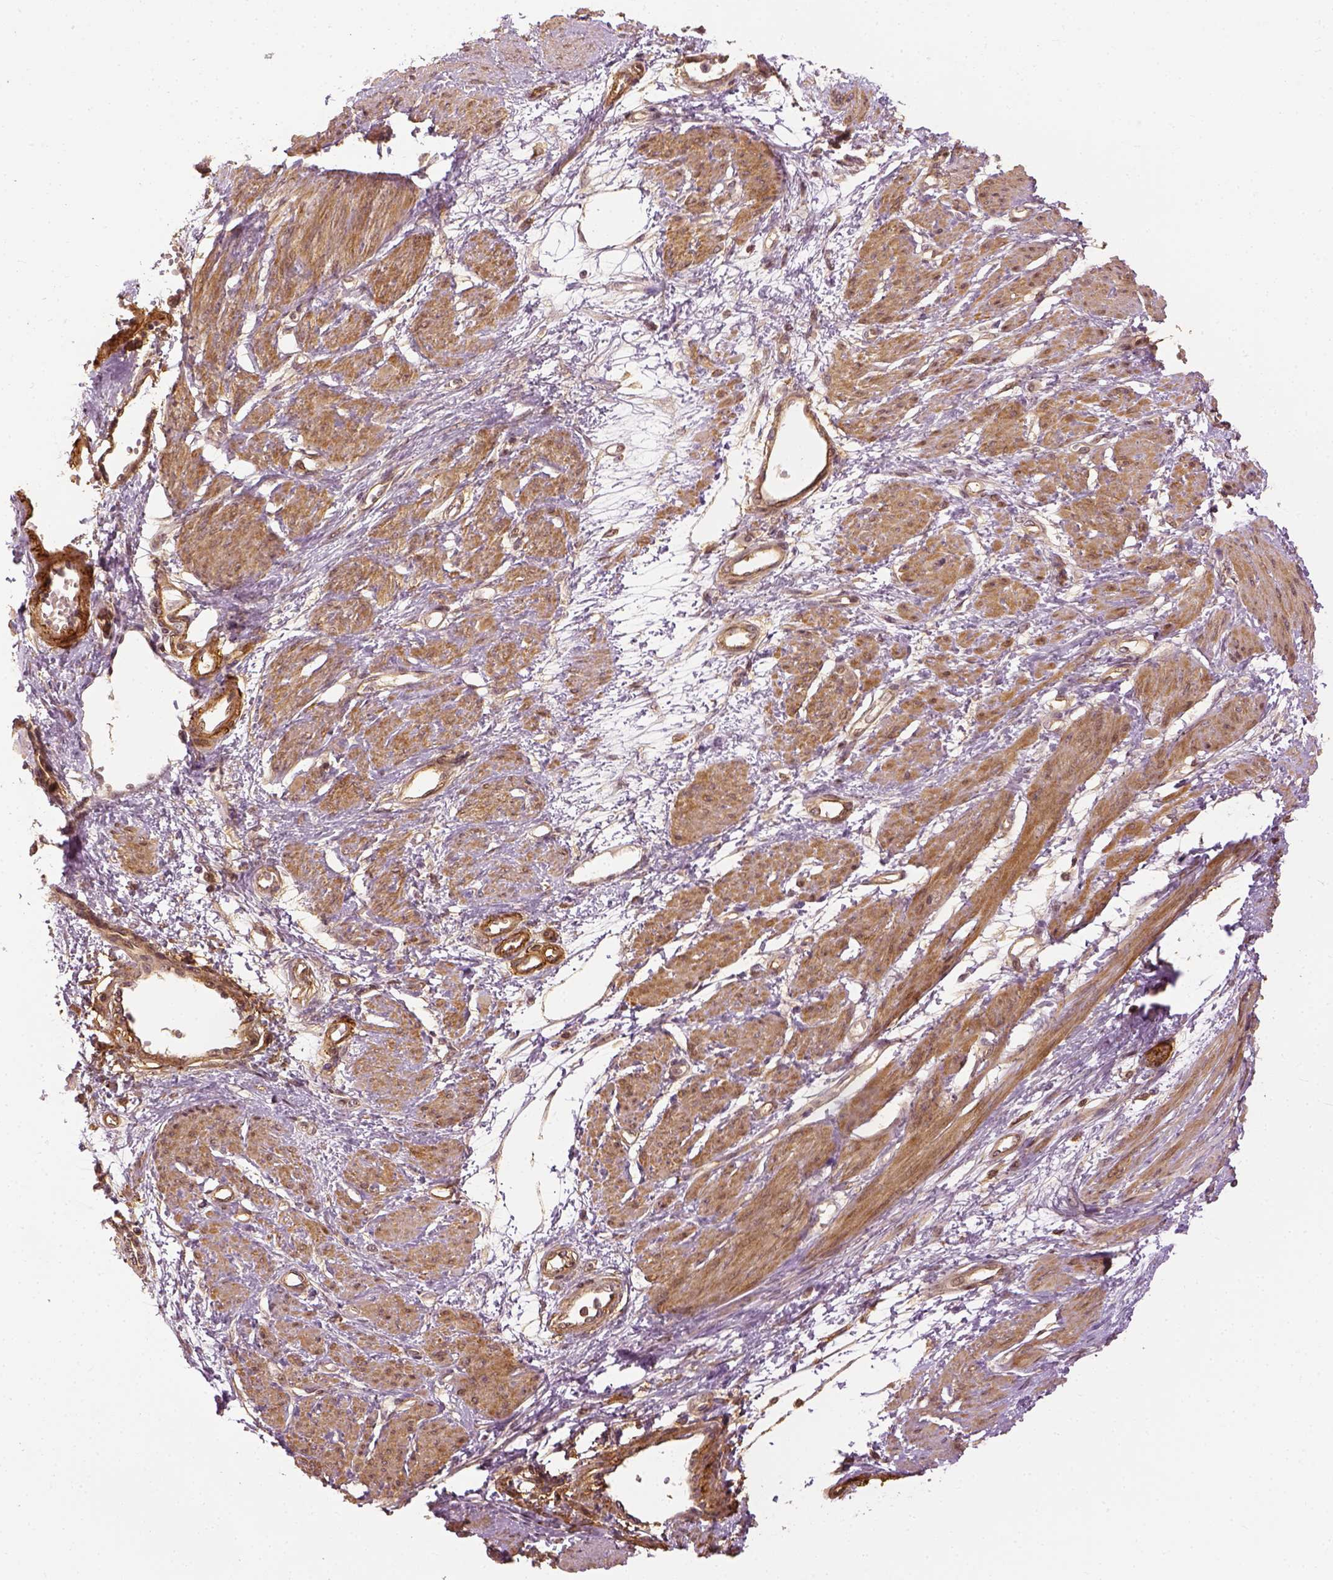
{"staining": {"intensity": "moderate", "quantity": ">75%", "location": "cytoplasmic/membranous"}, "tissue": "smooth muscle", "cell_type": "Smooth muscle cells", "image_type": "normal", "snomed": [{"axis": "morphology", "description": "Normal tissue, NOS"}, {"axis": "topography", "description": "Smooth muscle"}, {"axis": "topography", "description": "Uterus"}], "caption": "Moderate cytoplasmic/membranous positivity for a protein is identified in about >75% of smooth muscle cells of normal smooth muscle using IHC.", "gene": "VEGFA", "patient": {"sex": "female", "age": 39}}